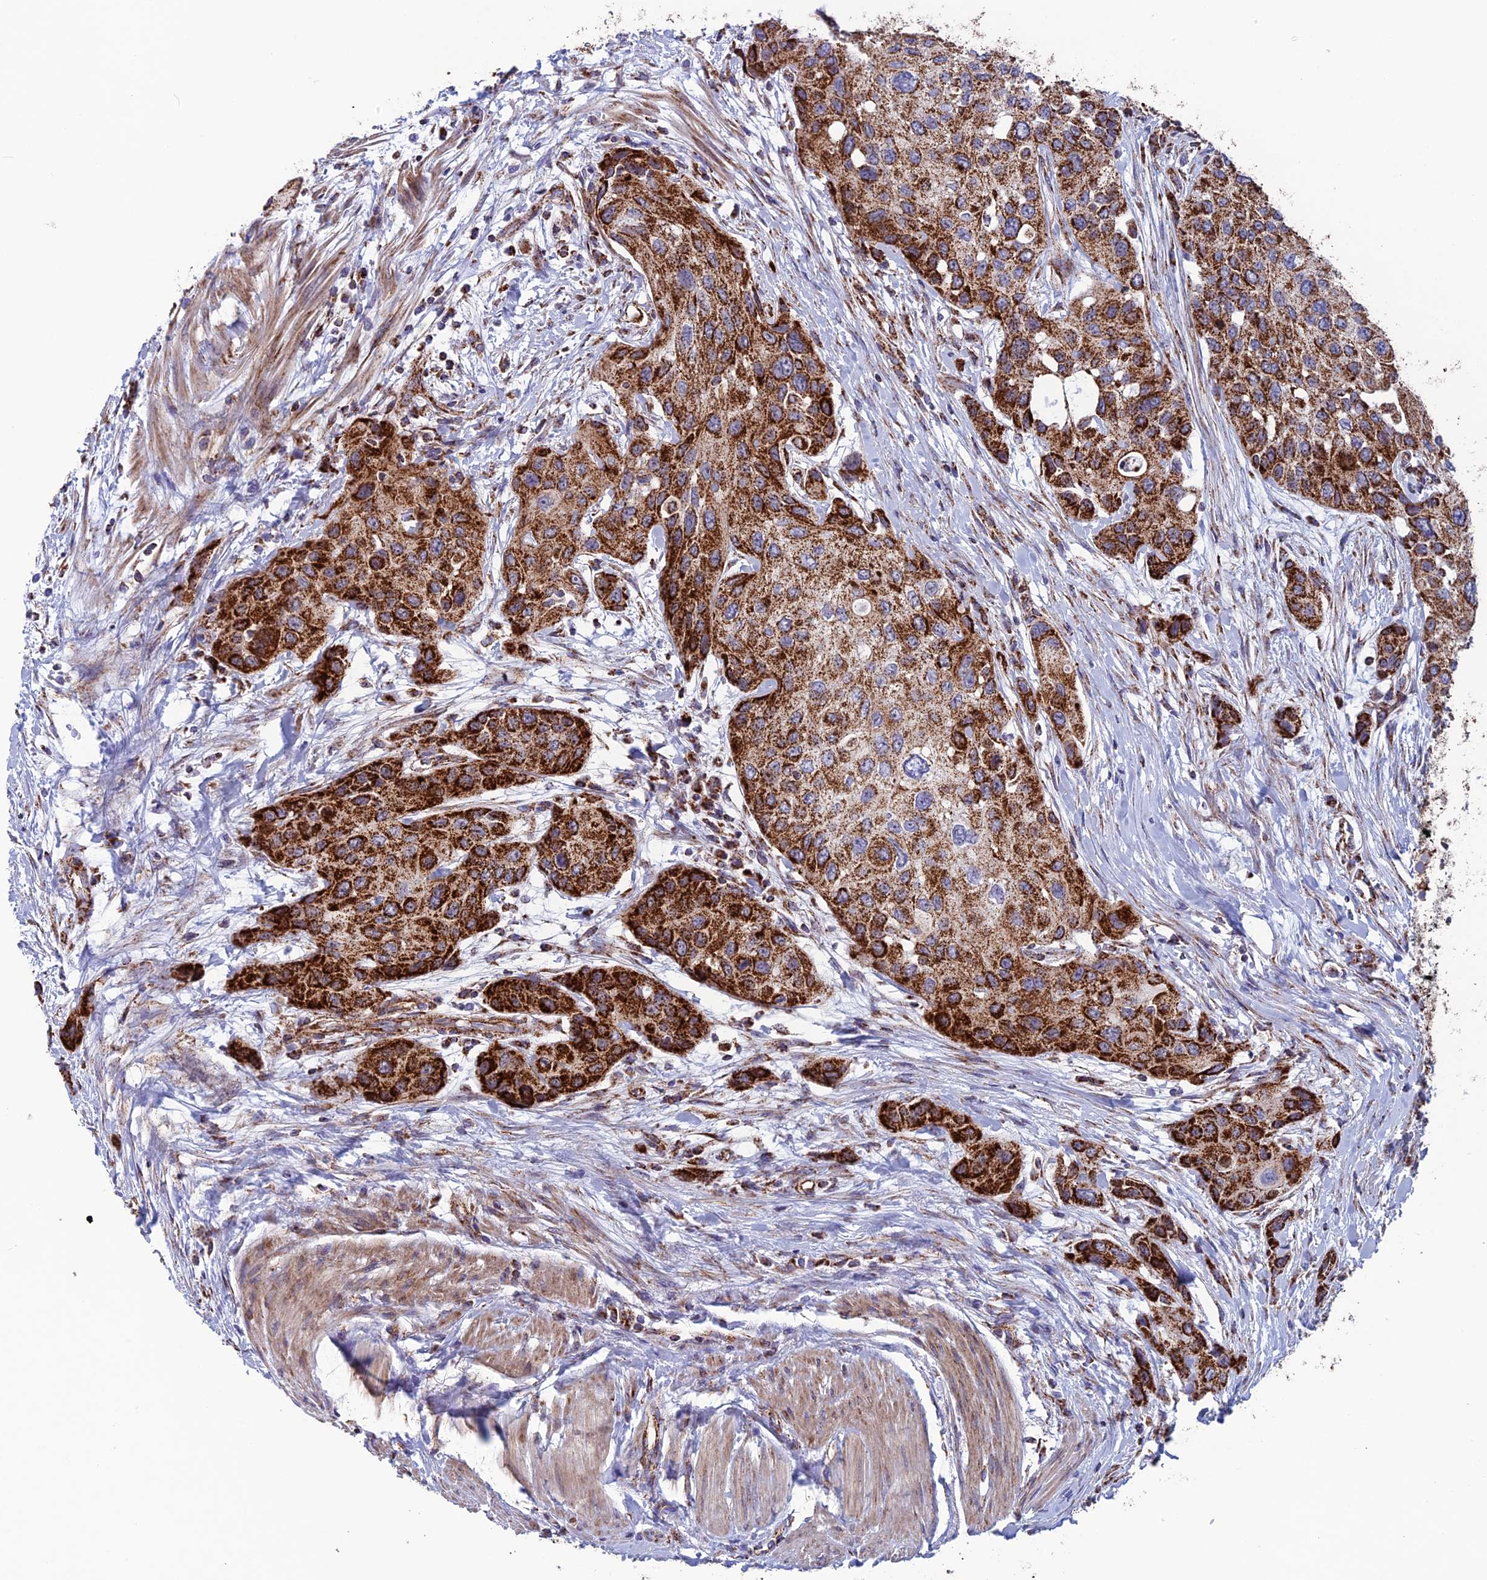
{"staining": {"intensity": "strong", "quantity": ">75%", "location": "cytoplasmic/membranous"}, "tissue": "urothelial cancer", "cell_type": "Tumor cells", "image_type": "cancer", "snomed": [{"axis": "morphology", "description": "Normal tissue, NOS"}, {"axis": "morphology", "description": "Urothelial carcinoma, High grade"}, {"axis": "topography", "description": "Vascular tissue"}, {"axis": "topography", "description": "Urinary bladder"}], "caption": "About >75% of tumor cells in human urothelial carcinoma (high-grade) show strong cytoplasmic/membranous protein positivity as visualized by brown immunohistochemical staining.", "gene": "MRPS18B", "patient": {"sex": "female", "age": 56}}